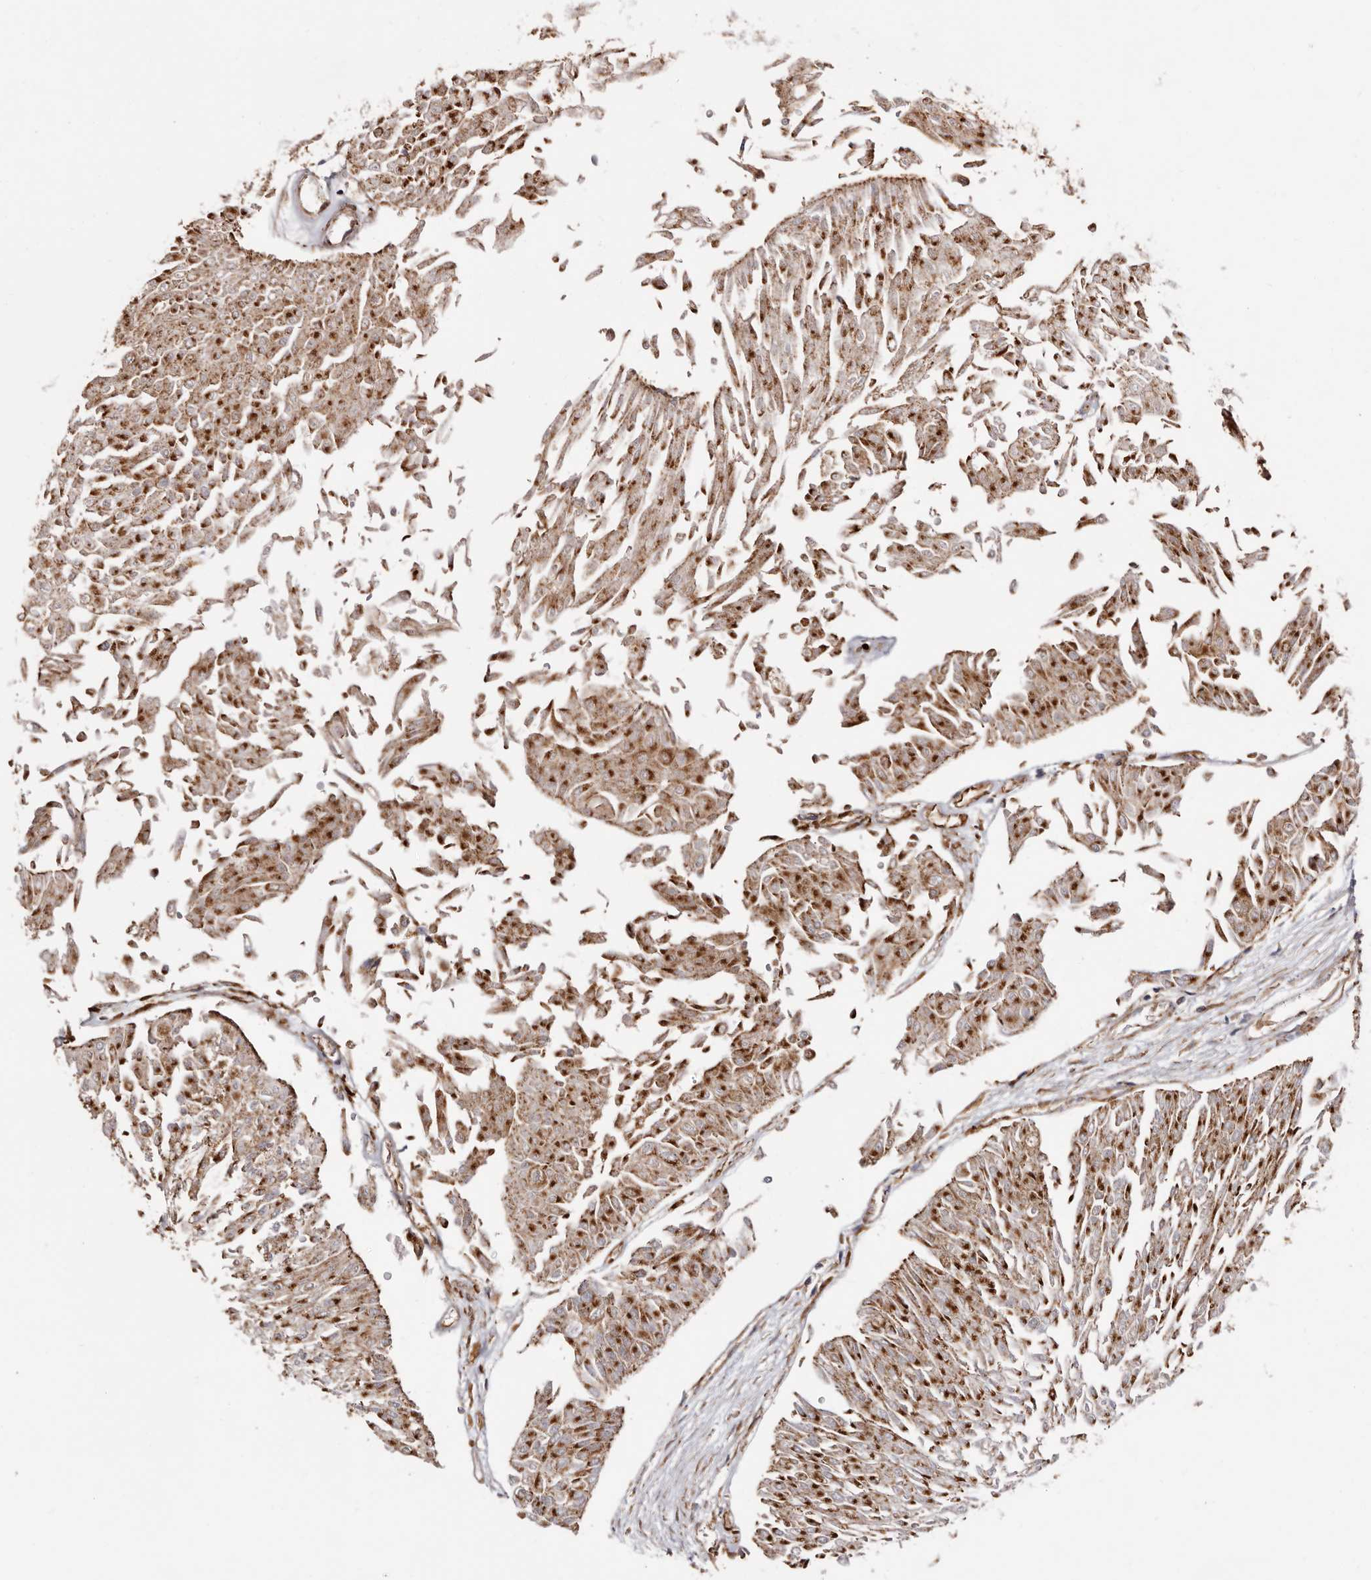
{"staining": {"intensity": "strong", "quantity": "25%-75%", "location": "cytoplasmic/membranous"}, "tissue": "urothelial cancer", "cell_type": "Tumor cells", "image_type": "cancer", "snomed": [{"axis": "morphology", "description": "Urothelial carcinoma, Low grade"}, {"axis": "topography", "description": "Urinary bladder"}], "caption": "Immunohistochemistry (IHC) image of urothelial carcinoma (low-grade) stained for a protein (brown), which shows high levels of strong cytoplasmic/membranous expression in about 25%-75% of tumor cells.", "gene": "COQ8B", "patient": {"sex": "male", "age": 67}}